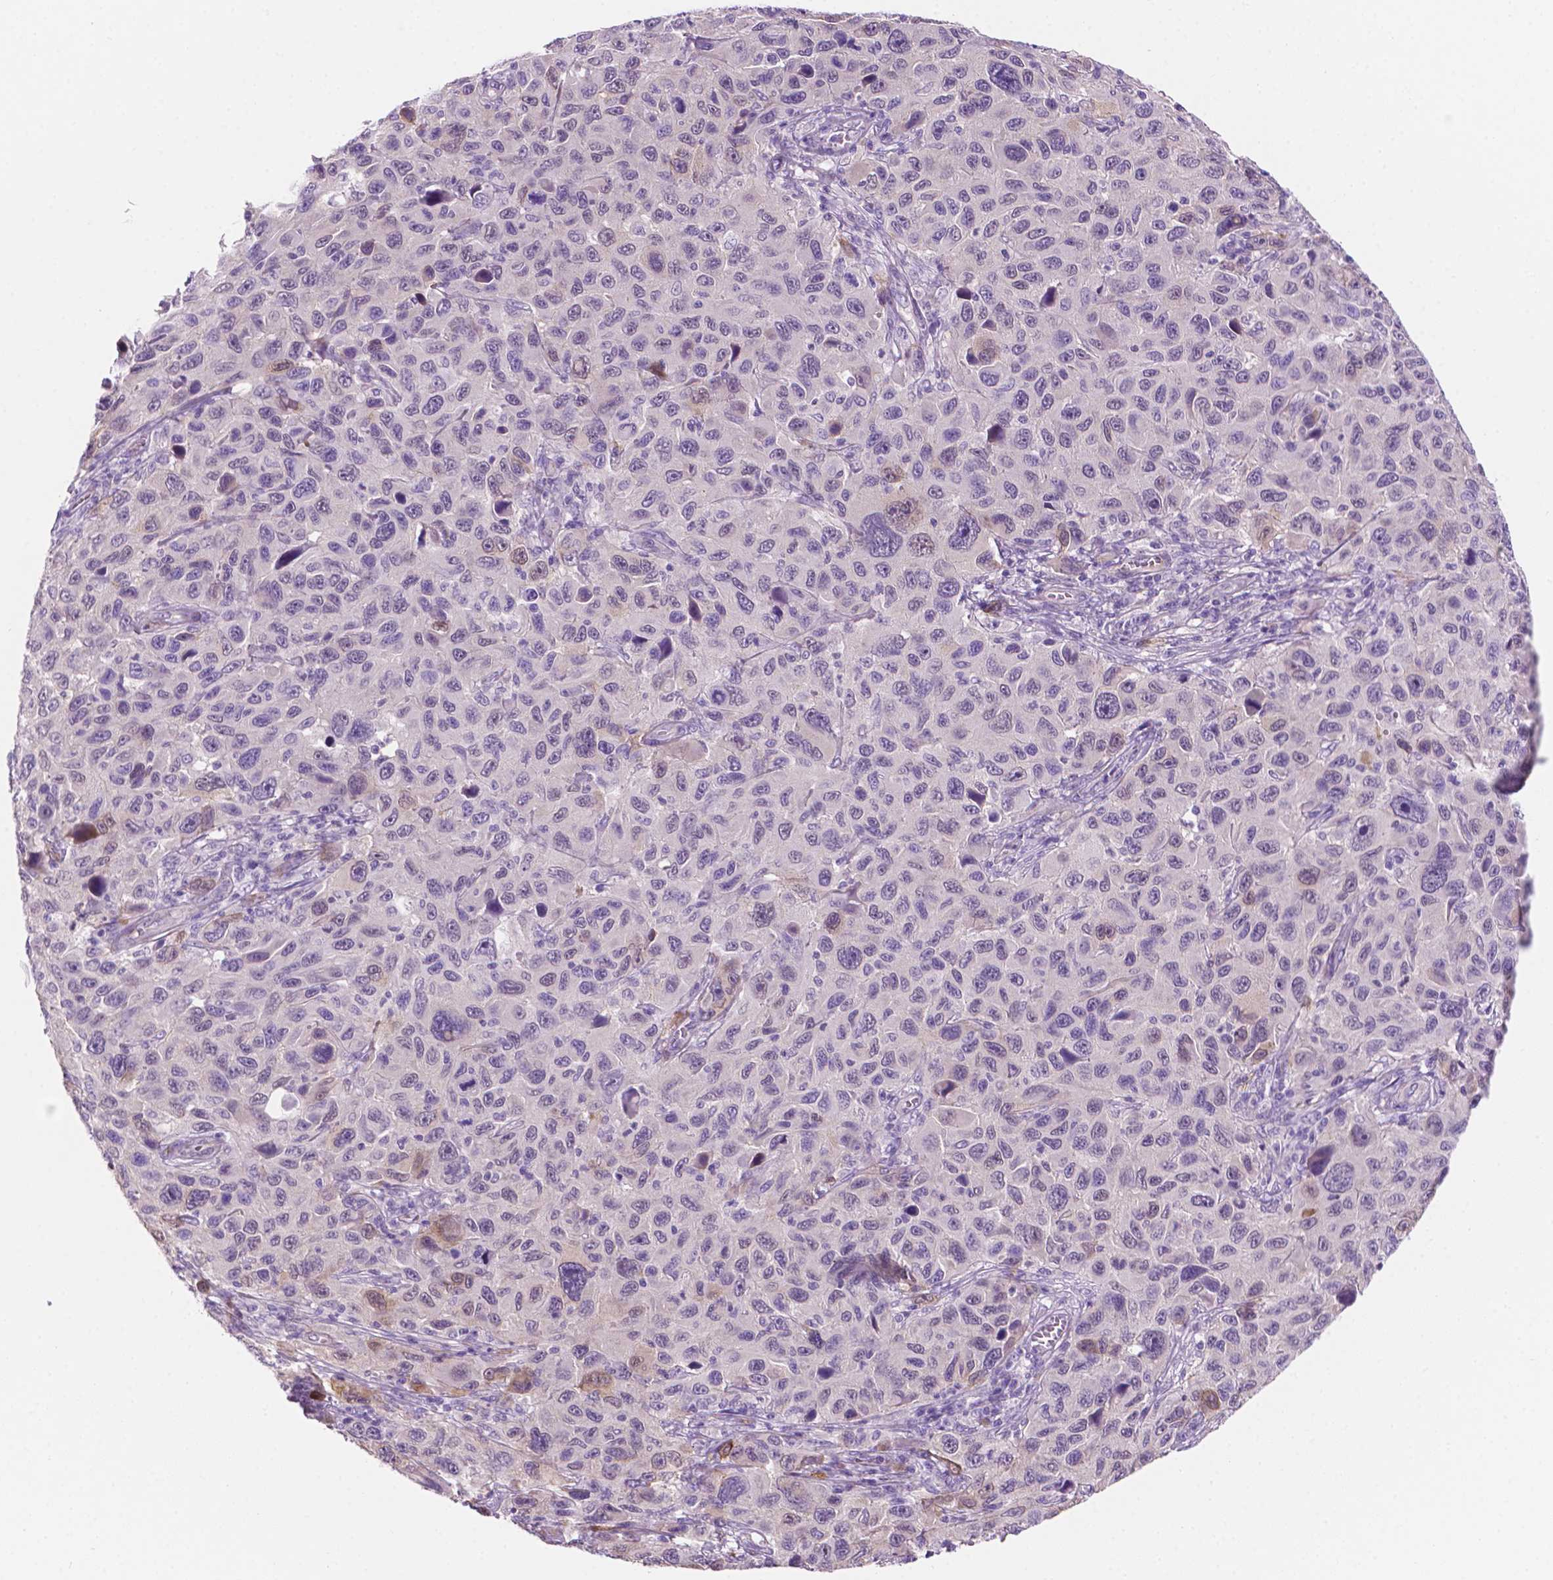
{"staining": {"intensity": "negative", "quantity": "none", "location": "none"}, "tissue": "melanoma", "cell_type": "Tumor cells", "image_type": "cancer", "snomed": [{"axis": "morphology", "description": "Malignant melanoma, NOS"}, {"axis": "topography", "description": "Skin"}], "caption": "This is a micrograph of immunohistochemistry (IHC) staining of malignant melanoma, which shows no staining in tumor cells.", "gene": "EPPK1", "patient": {"sex": "male", "age": 53}}